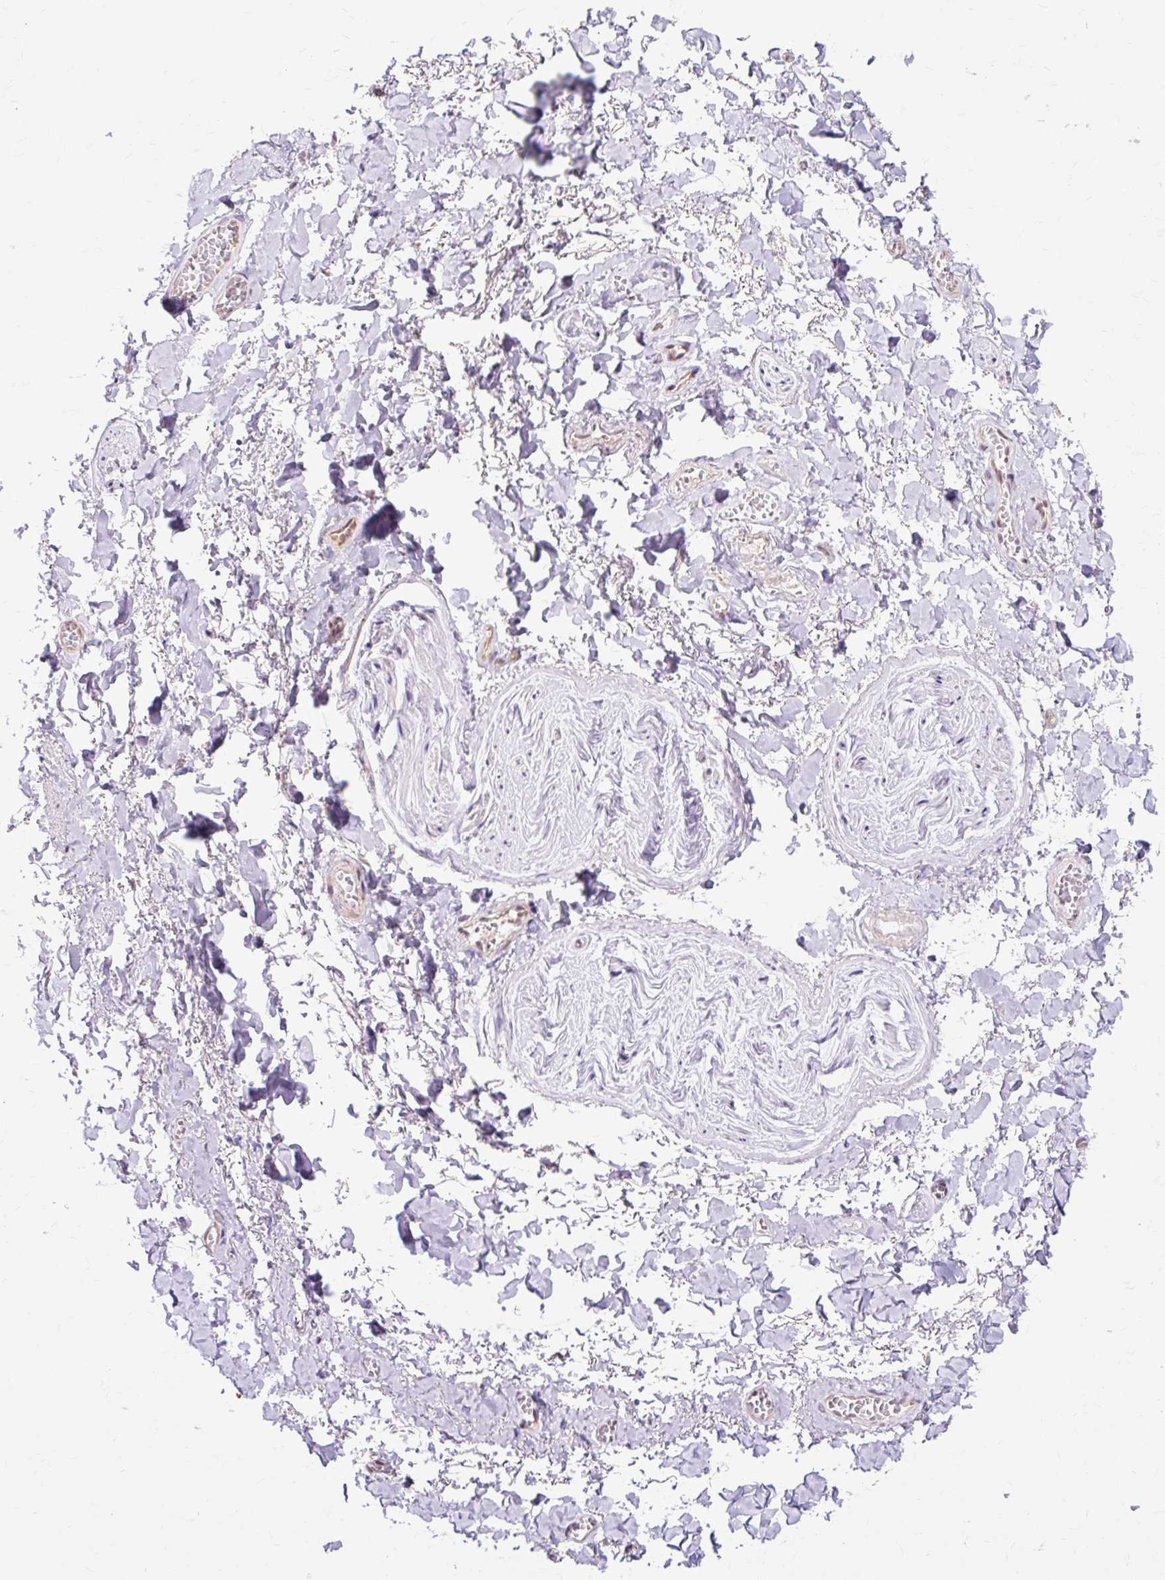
{"staining": {"intensity": "negative", "quantity": "none", "location": "none"}, "tissue": "adipose tissue", "cell_type": "Adipocytes", "image_type": "normal", "snomed": [{"axis": "morphology", "description": "Normal tissue, NOS"}, {"axis": "topography", "description": "Vulva"}, {"axis": "topography", "description": "Vagina"}, {"axis": "topography", "description": "Peripheral nerve tissue"}], "caption": "Protein analysis of unremarkable adipose tissue reveals no significant staining in adipocytes.", "gene": "GEMIN2", "patient": {"sex": "female", "age": 66}}